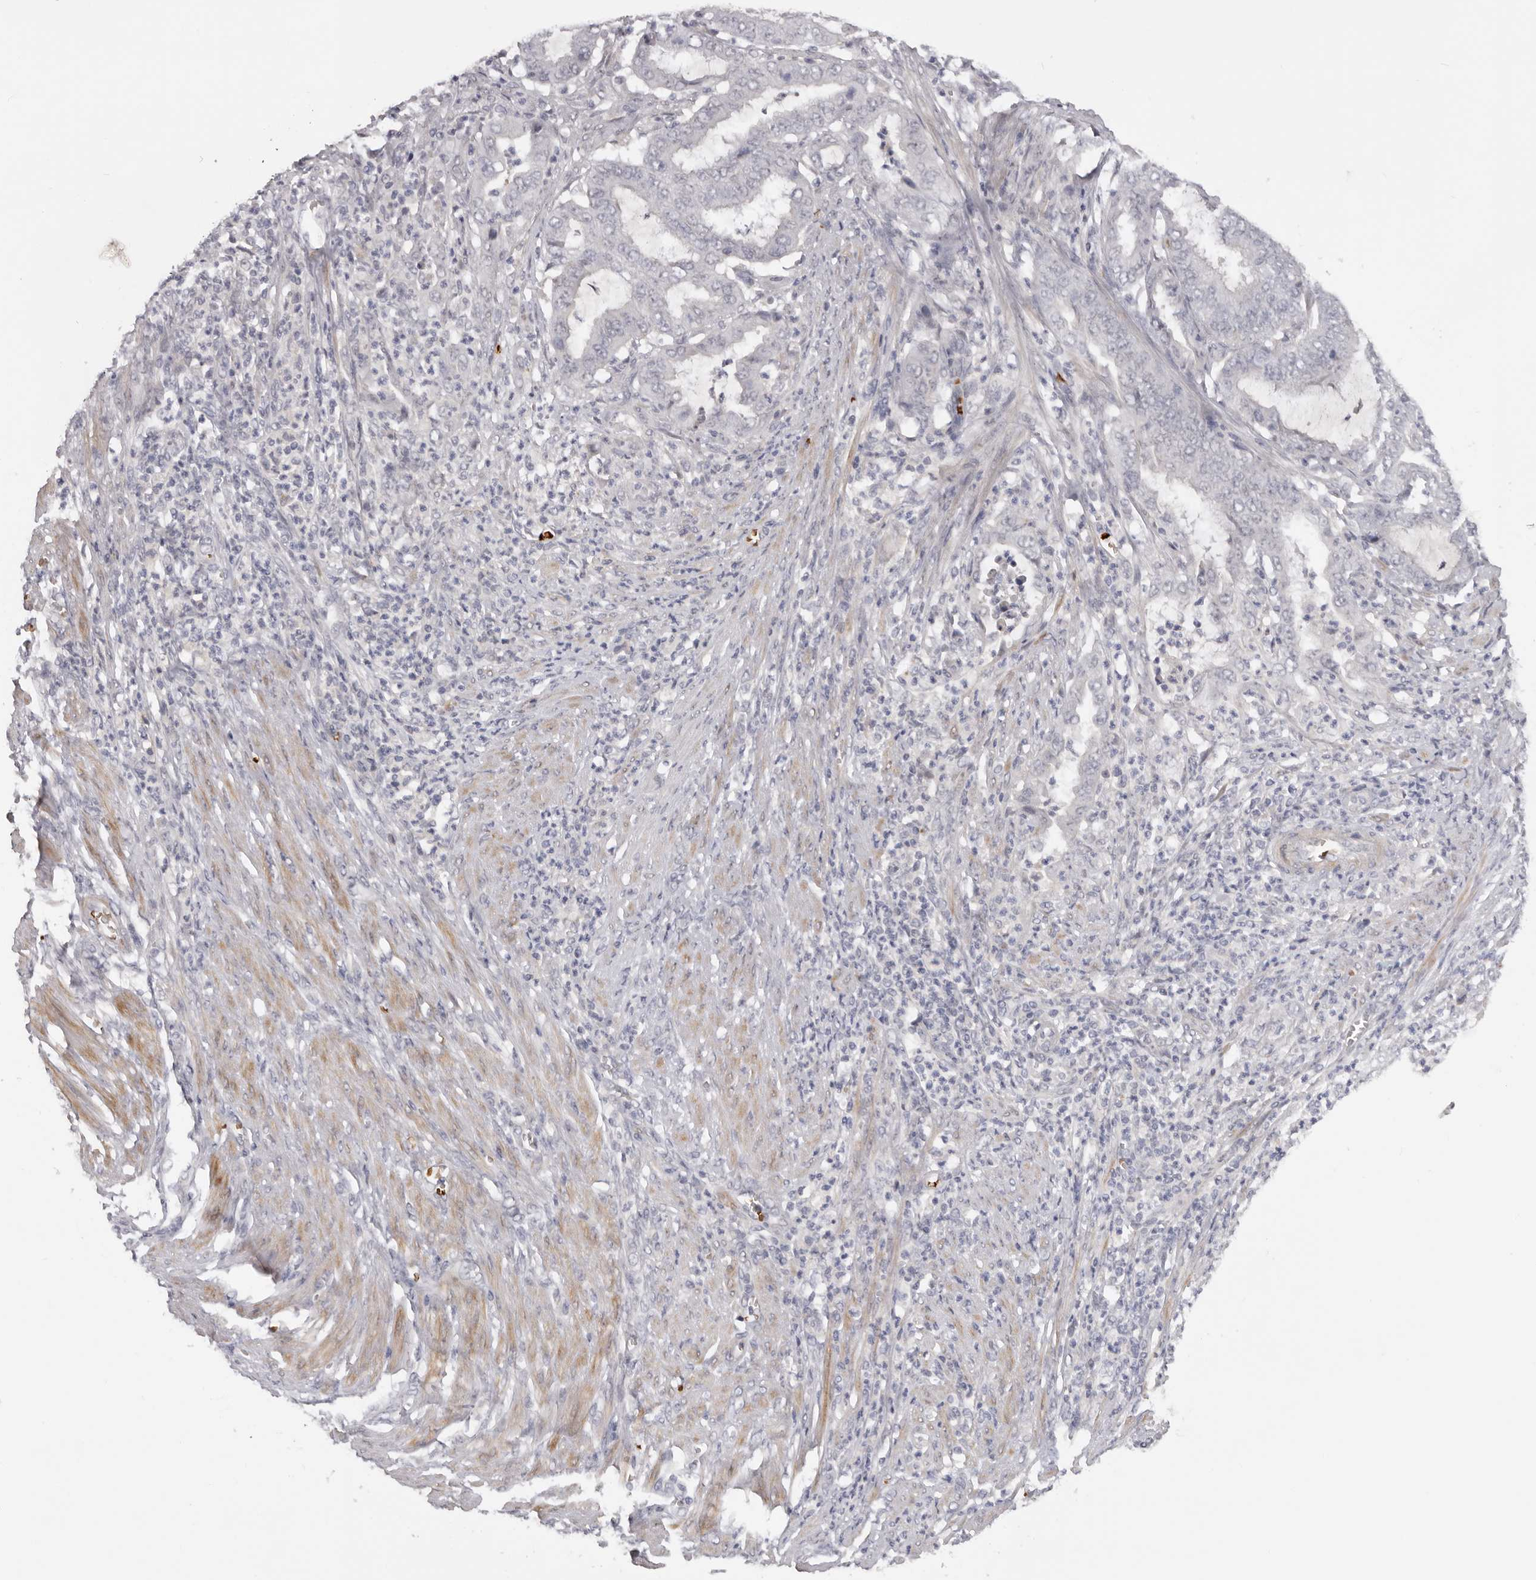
{"staining": {"intensity": "negative", "quantity": "none", "location": "none"}, "tissue": "endometrial cancer", "cell_type": "Tumor cells", "image_type": "cancer", "snomed": [{"axis": "morphology", "description": "Adenocarcinoma, NOS"}, {"axis": "topography", "description": "Endometrium"}], "caption": "IHC photomicrograph of neoplastic tissue: endometrial adenocarcinoma stained with DAB shows no significant protein staining in tumor cells.", "gene": "TNR", "patient": {"sex": "female", "age": 51}}